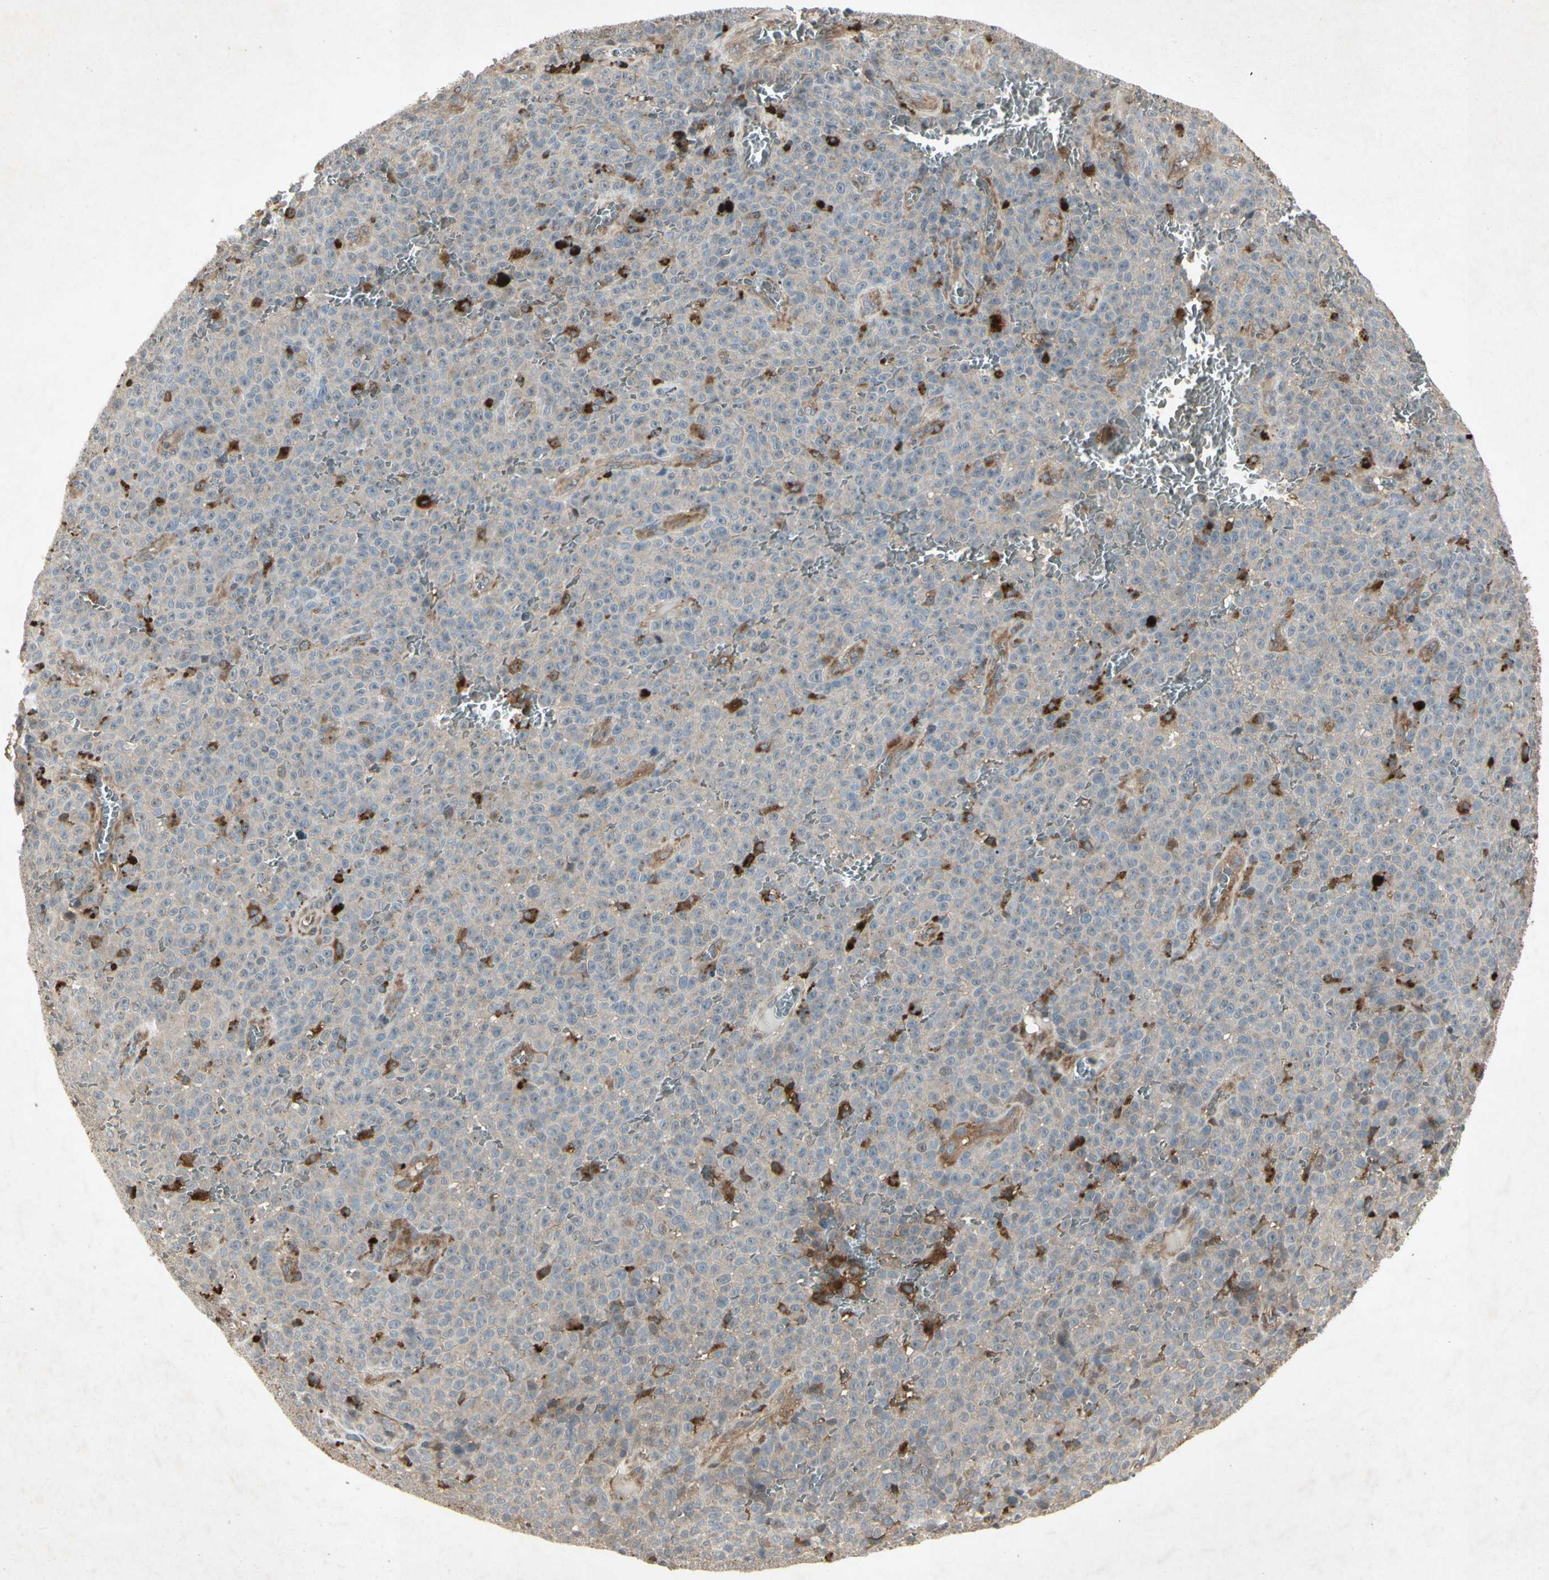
{"staining": {"intensity": "moderate", "quantity": "<25%", "location": "cytoplasmic/membranous"}, "tissue": "melanoma", "cell_type": "Tumor cells", "image_type": "cancer", "snomed": [{"axis": "morphology", "description": "Malignant melanoma, NOS"}, {"axis": "topography", "description": "Skin"}], "caption": "Melanoma was stained to show a protein in brown. There is low levels of moderate cytoplasmic/membranous positivity in approximately <25% of tumor cells. (brown staining indicates protein expression, while blue staining denotes nuclei).", "gene": "TEK", "patient": {"sex": "female", "age": 82}}